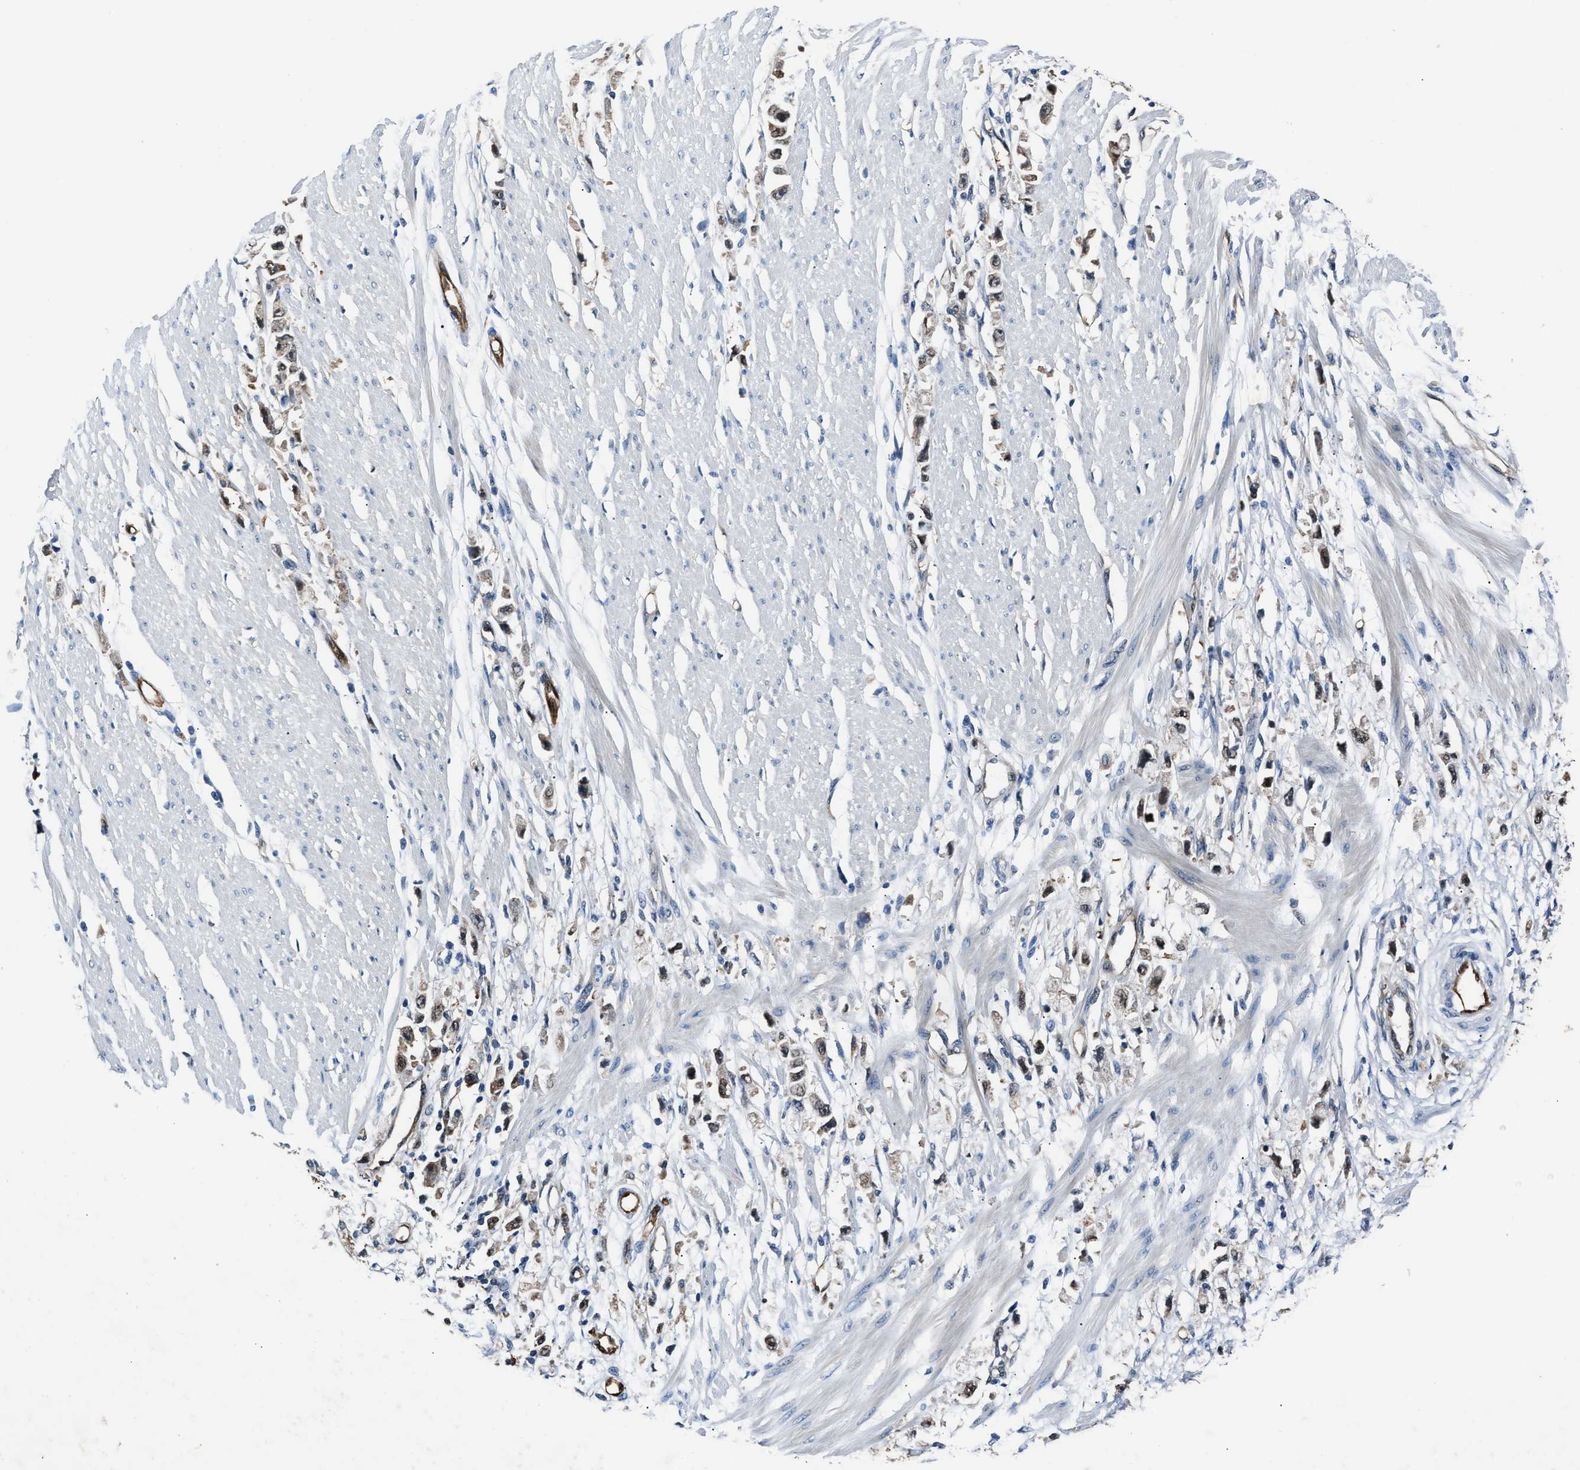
{"staining": {"intensity": "strong", "quantity": ">75%", "location": "cytoplasmic/membranous,nuclear"}, "tissue": "stomach cancer", "cell_type": "Tumor cells", "image_type": "cancer", "snomed": [{"axis": "morphology", "description": "Adenocarcinoma, NOS"}, {"axis": "topography", "description": "Stomach"}], "caption": "High-magnification brightfield microscopy of stomach adenocarcinoma stained with DAB (3,3'-diaminobenzidine) (brown) and counterstained with hematoxylin (blue). tumor cells exhibit strong cytoplasmic/membranous and nuclear positivity is appreciated in about>75% of cells.", "gene": "PPA1", "patient": {"sex": "female", "age": 59}}